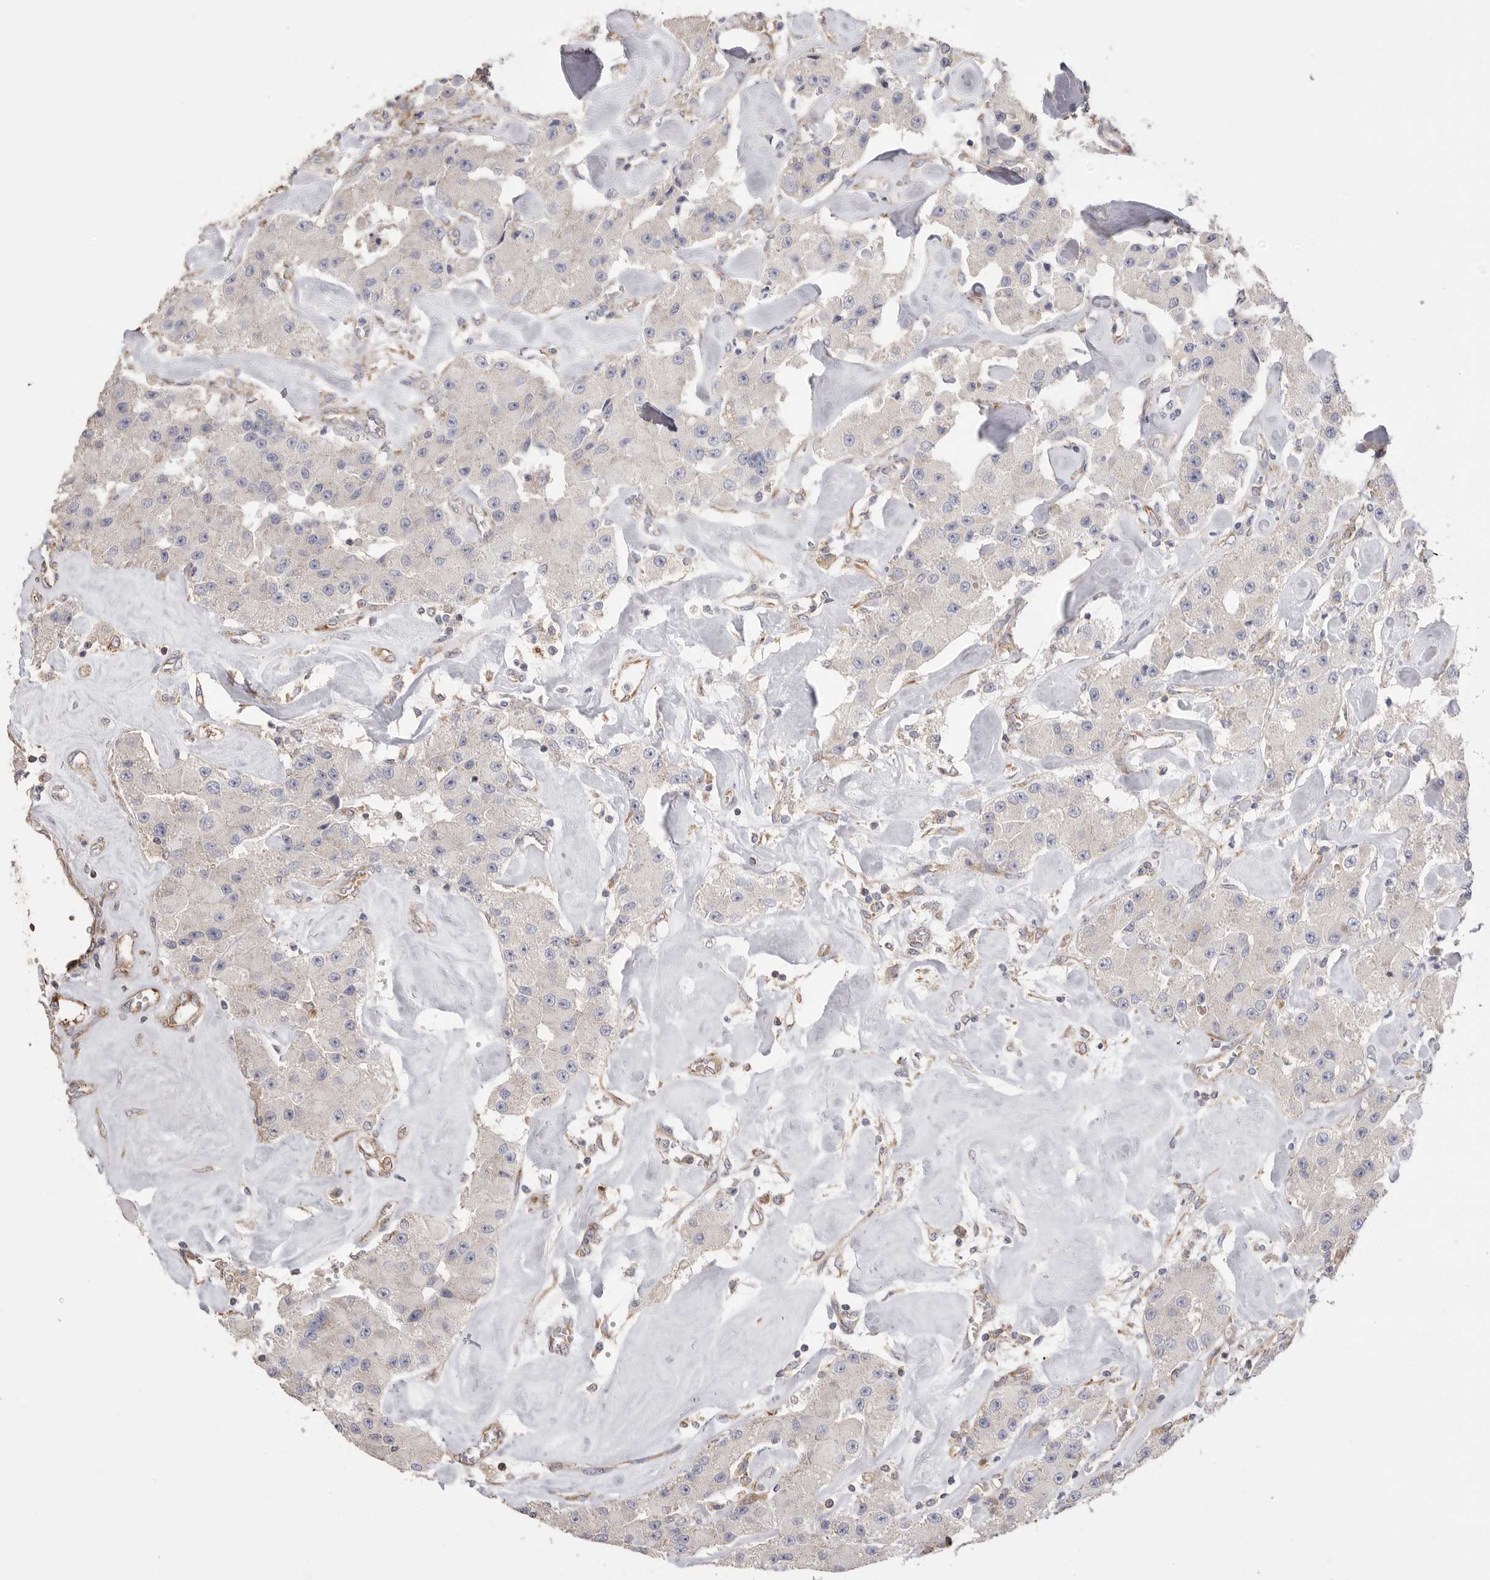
{"staining": {"intensity": "negative", "quantity": "none", "location": "none"}, "tissue": "carcinoid", "cell_type": "Tumor cells", "image_type": "cancer", "snomed": [{"axis": "morphology", "description": "Carcinoid, malignant, NOS"}, {"axis": "topography", "description": "Pancreas"}], "caption": "There is no significant staining in tumor cells of carcinoid.", "gene": "SERBP1", "patient": {"sex": "male", "age": 41}}